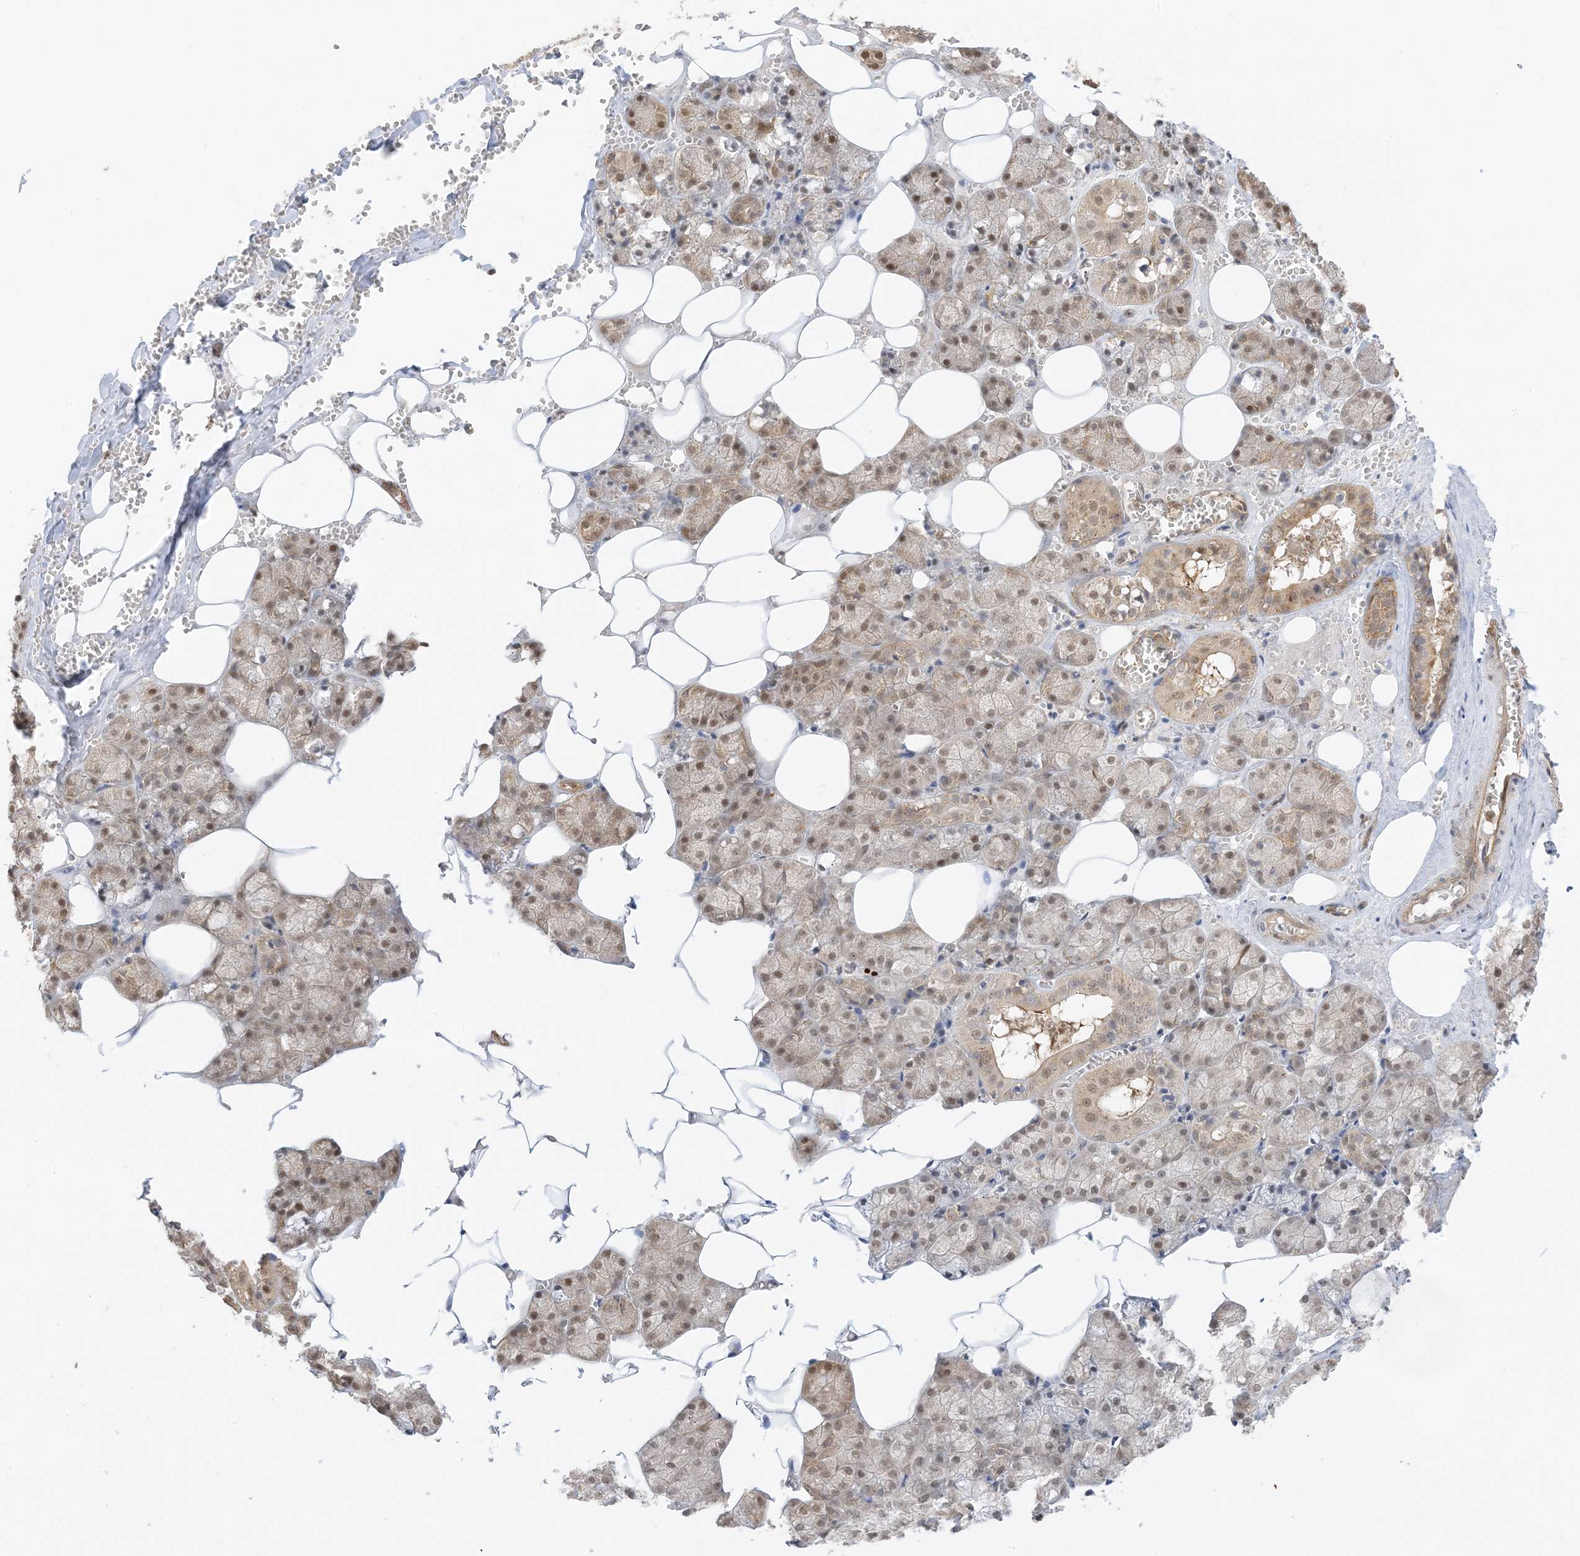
{"staining": {"intensity": "moderate", "quantity": ">75%", "location": "cytoplasmic/membranous,nuclear"}, "tissue": "salivary gland", "cell_type": "Glandular cells", "image_type": "normal", "snomed": [{"axis": "morphology", "description": "Normal tissue, NOS"}, {"axis": "topography", "description": "Salivary gland"}], "caption": "Immunohistochemical staining of unremarkable human salivary gland displays >75% levels of moderate cytoplasmic/membranous,nuclear protein expression in about >75% of glandular cells.", "gene": "UBAP2L", "patient": {"sex": "male", "age": 62}}